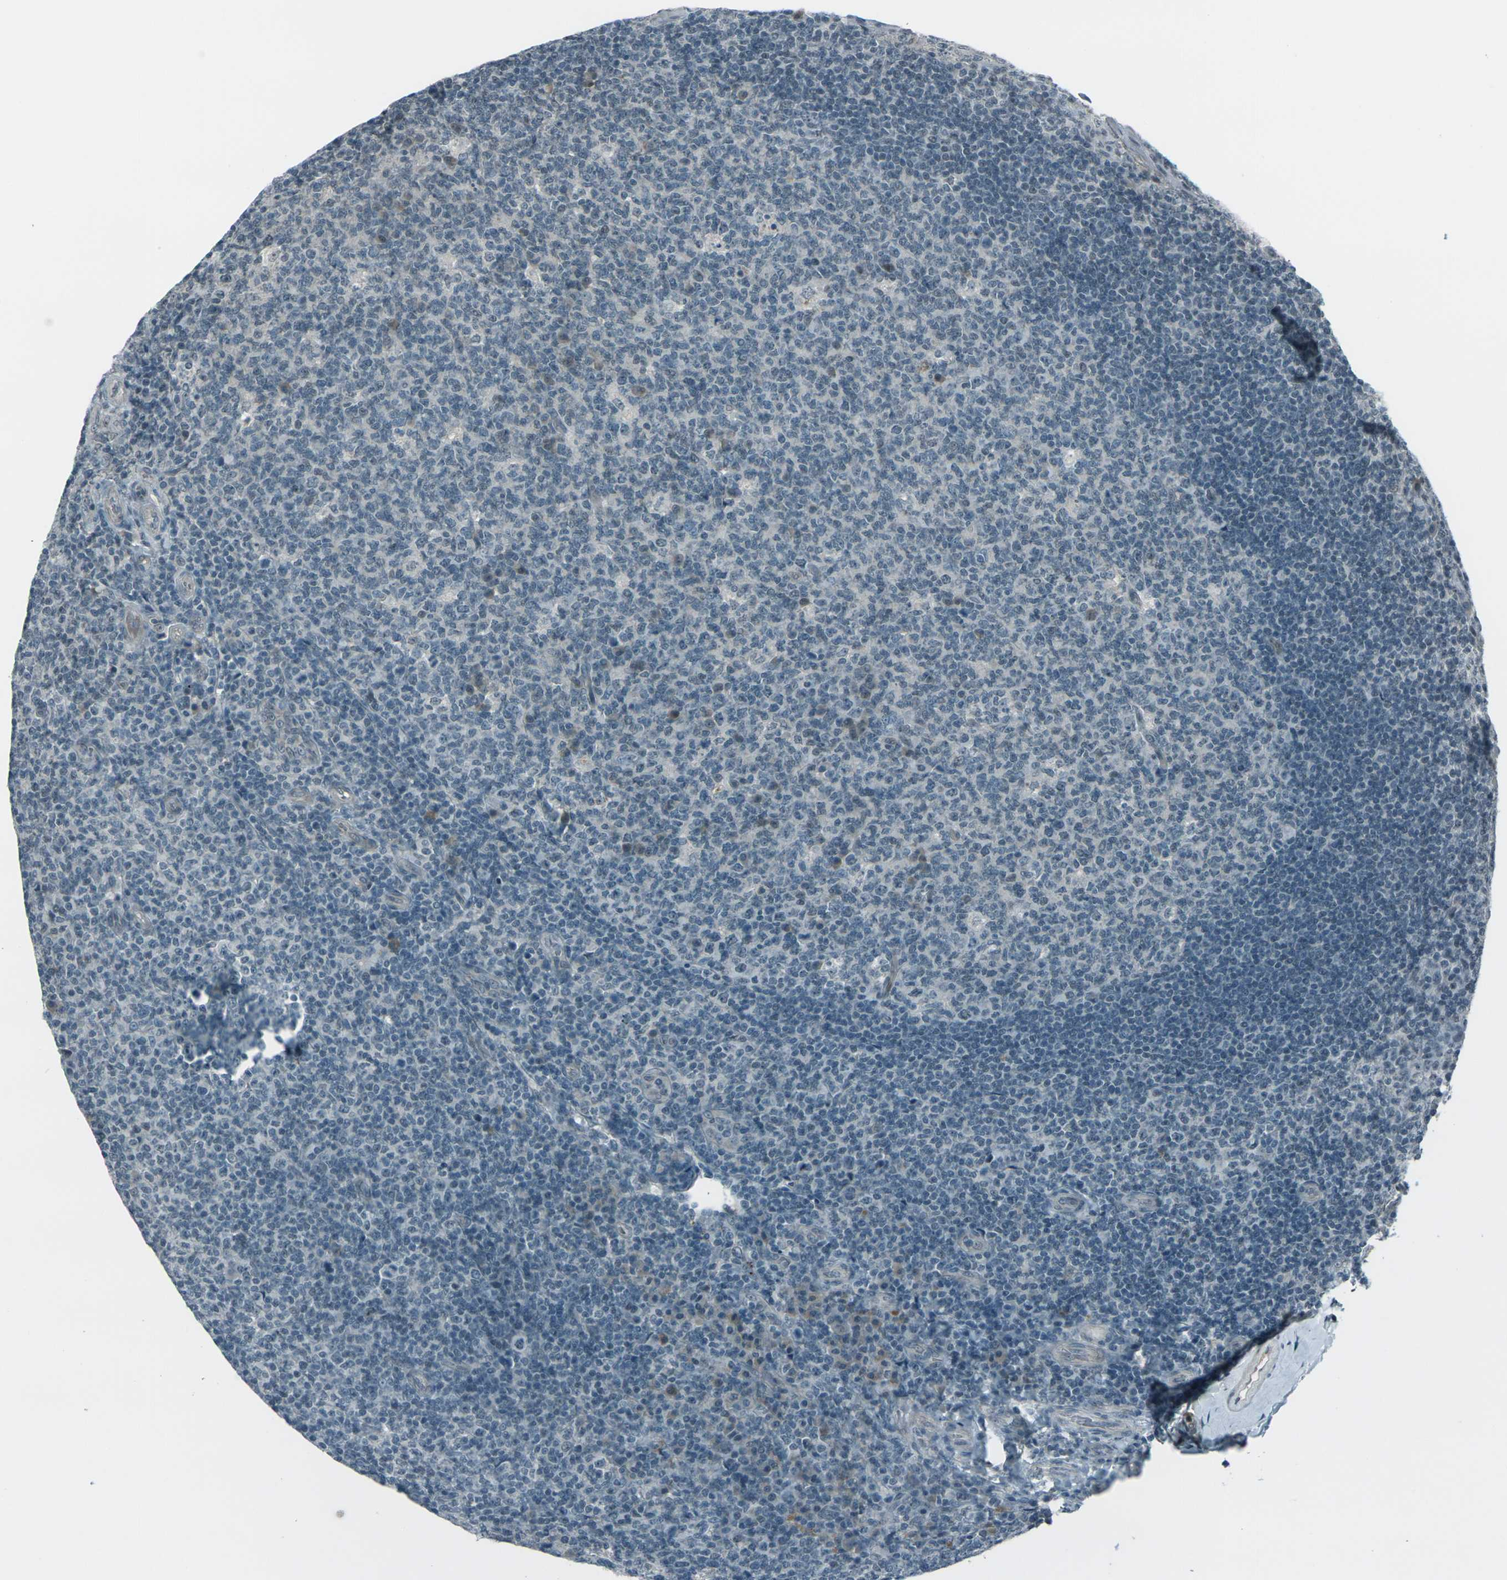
{"staining": {"intensity": "negative", "quantity": "none", "location": "none"}, "tissue": "tonsil", "cell_type": "Germinal center cells", "image_type": "normal", "snomed": [{"axis": "morphology", "description": "Normal tissue, NOS"}, {"axis": "topography", "description": "Tonsil"}], "caption": "Tonsil stained for a protein using immunohistochemistry shows no expression germinal center cells.", "gene": "GPR19", "patient": {"sex": "male", "age": 17}}